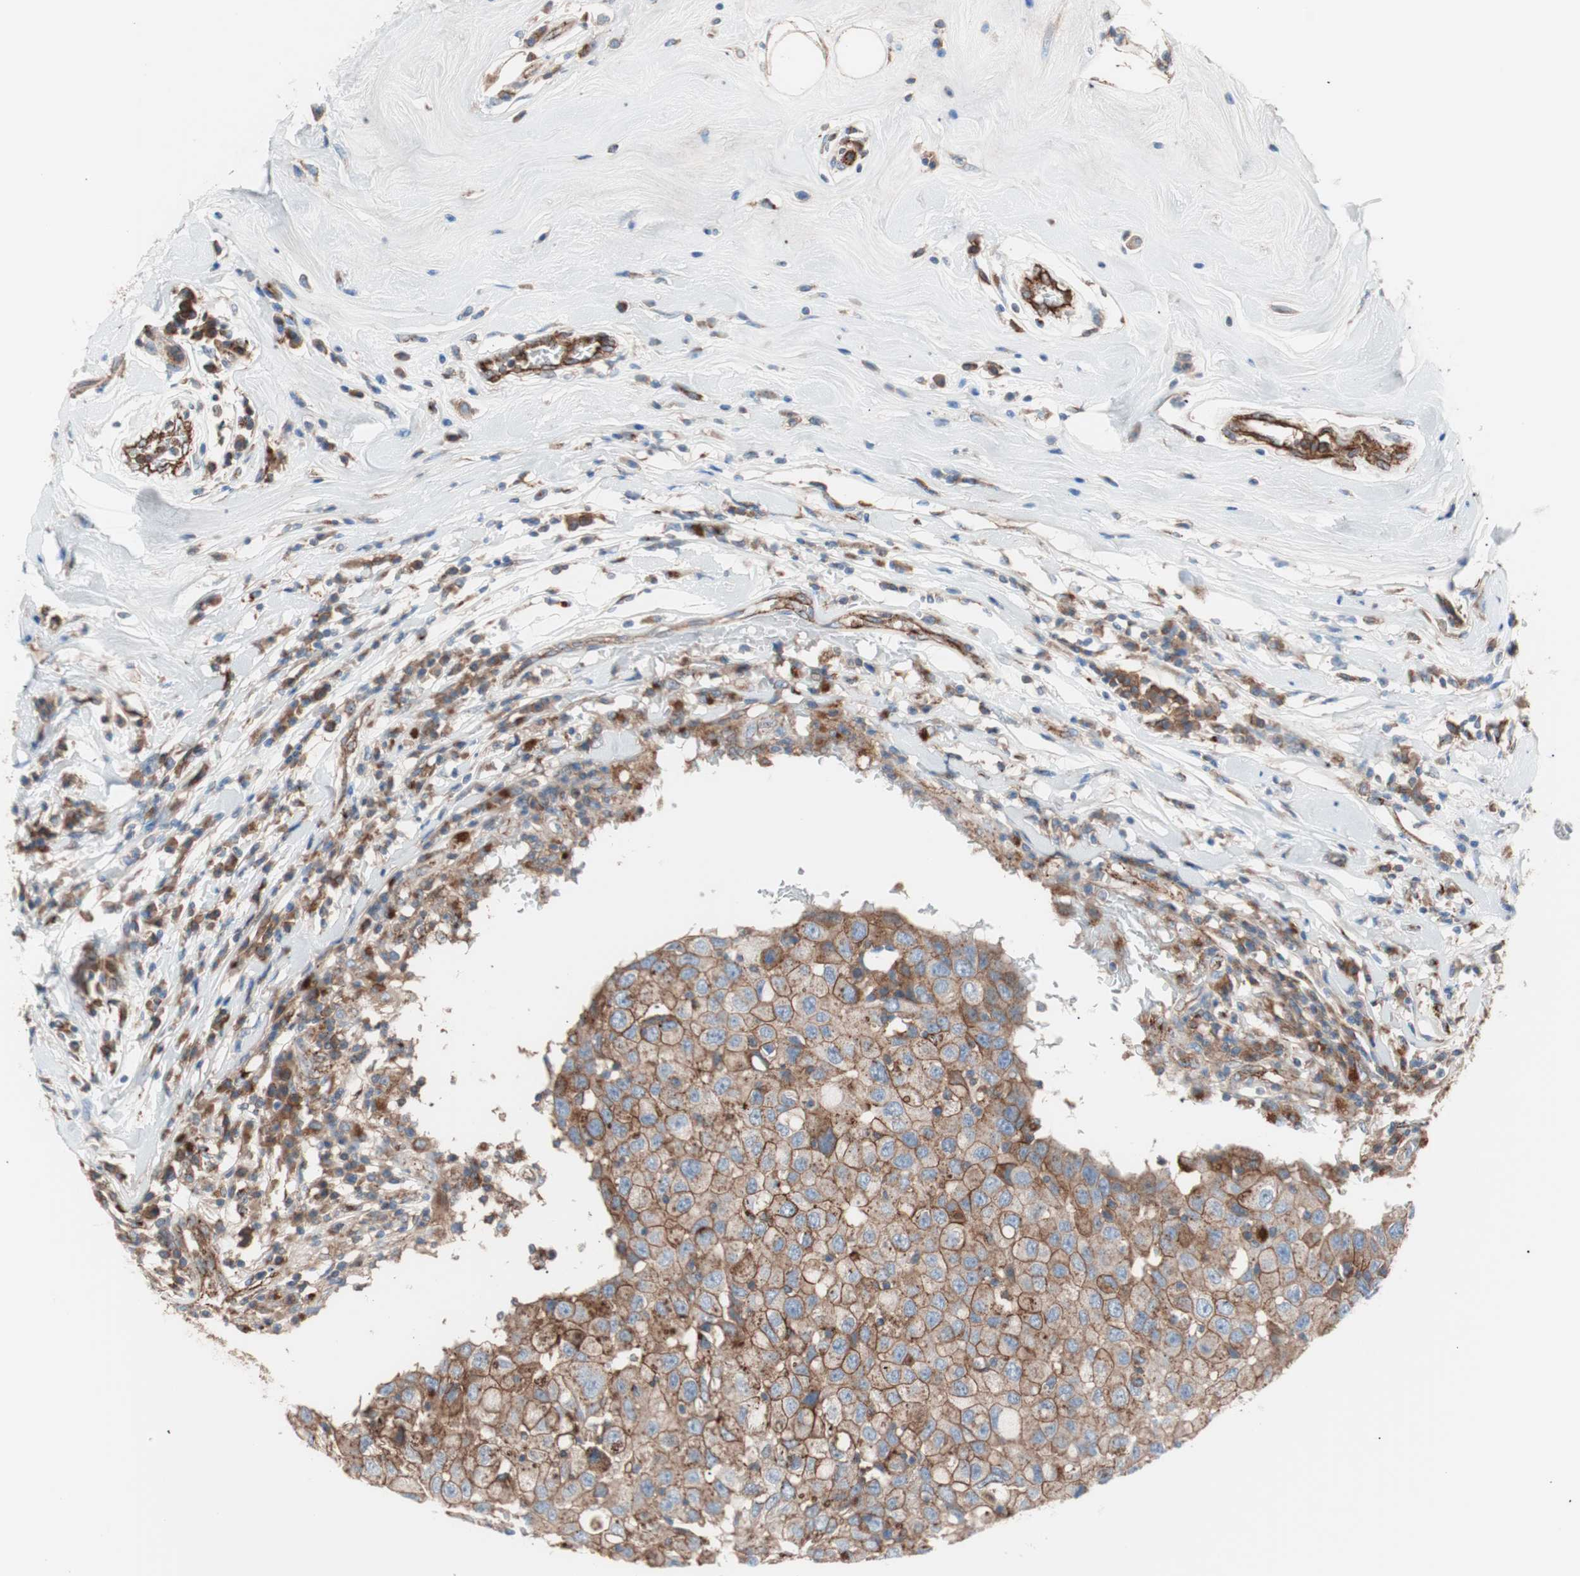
{"staining": {"intensity": "moderate", "quantity": ">75%", "location": "cytoplasmic/membranous"}, "tissue": "breast cancer", "cell_type": "Tumor cells", "image_type": "cancer", "snomed": [{"axis": "morphology", "description": "Duct carcinoma"}, {"axis": "topography", "description": "Breast"}], "caption": "A medium amount of moderate cytoplasmic/membranous positivity is appreciated in about >75% of tumor cells in breast cancer (intraductal carcinoma) tissue.", "gene": "FLOT2", "patient": {"sex": "female", "age": 27}}